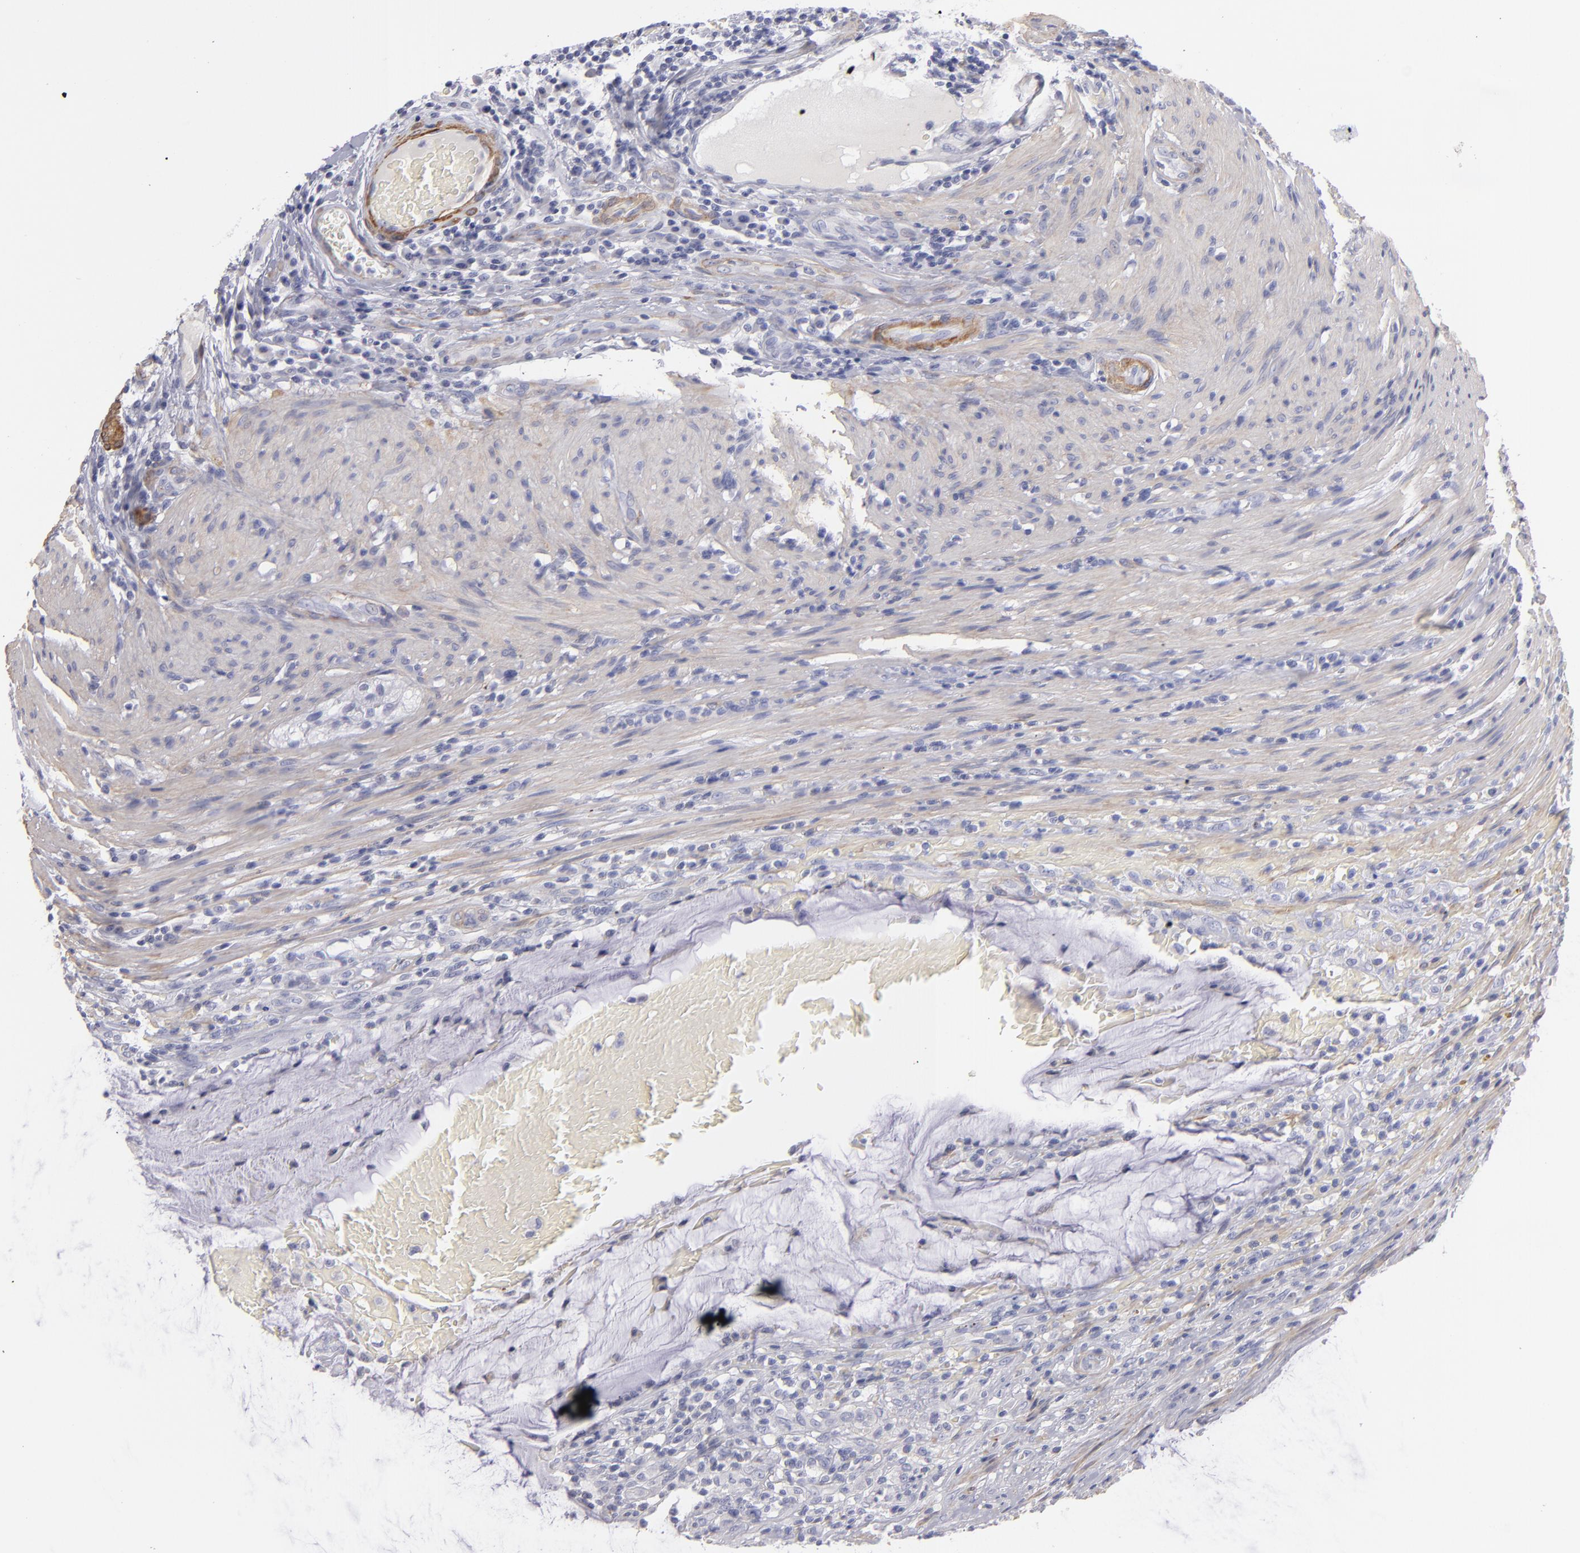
{"staining": {"intensity": "negative", "quantity": "none", "location": "none"}, "tissue": "colorectal cancer", "cell_type": "Tumor cells", "image_type": "cancer", "snomed": [{"axis": "morphology", "description": "Adenocarcinoma, NOS"}, {"axis": "topography", "description": "Colon"}], "caption": "A high-resolution histopathology image shows IHC staining of colorectal cancer, which reveals no significant staining in tumor cells. Brightfield microscopy of immunohistochemistry (IHC) stained with DAB (3,3'-diaminobenzidine) (brown) and hematoxylin (blue), captured at high magnification.", "gene": "MYH11", "patient": {"sex": "male", "age": 54}}